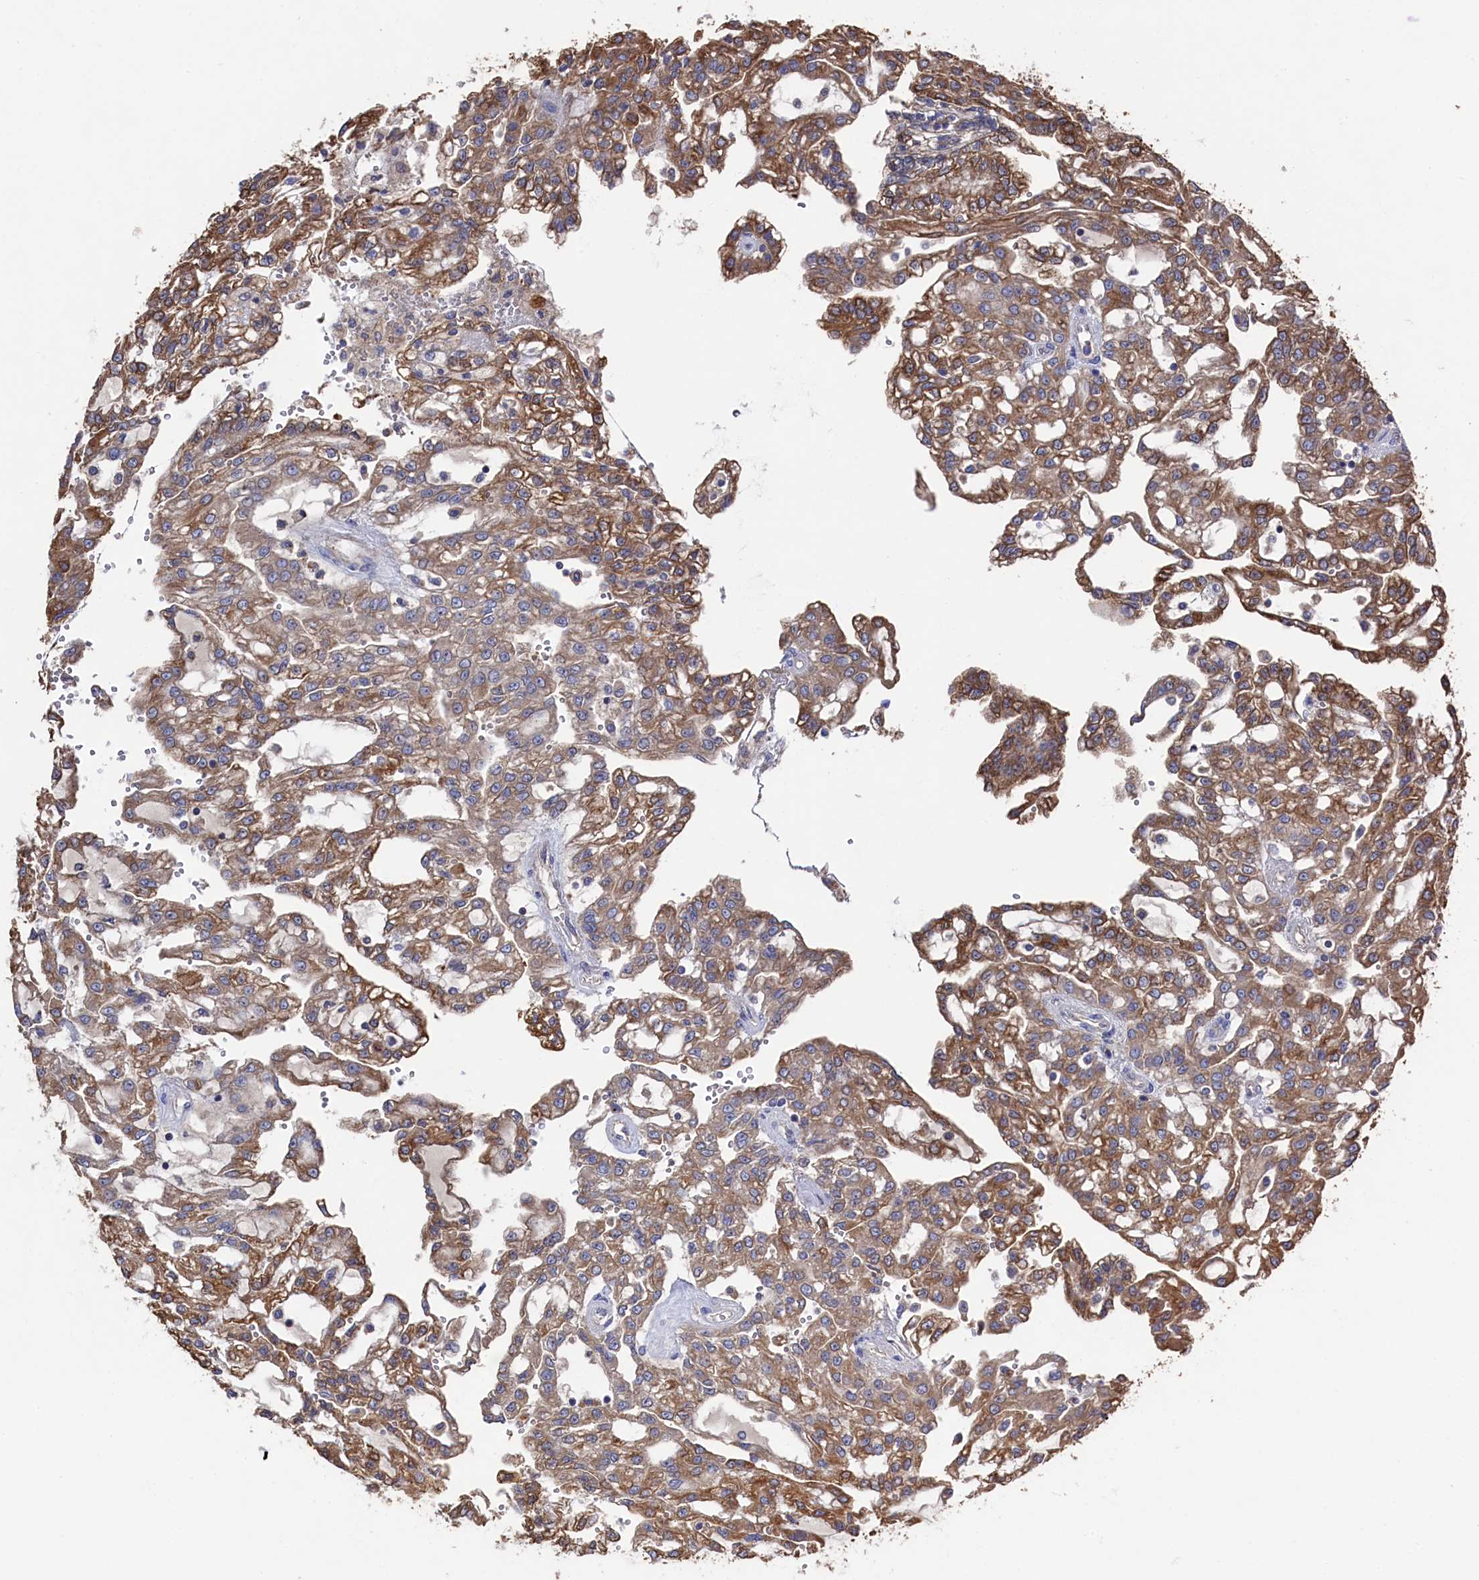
{"staining": {"intensity": "moderate", "quantity": ">75%", "location": "cytoplasmic/membranous"}, "tissue": "renal cancer", "cell_type": "Tumor cells", "image_type": "cancer", "snomed": [{"axis": "morphology", "description": "Adenocarcinoma, NOS"}, {"axis": "topography", "description": "Kidney"}], "caption": "Protein staining of renal cancer (adenocarcinoma) tissue reveals moderate cytoplasmic/membranous staining in approximately >75% of tumor cells.", "gene": "TK2", "patient": {"sex": "male", "age": 63}}